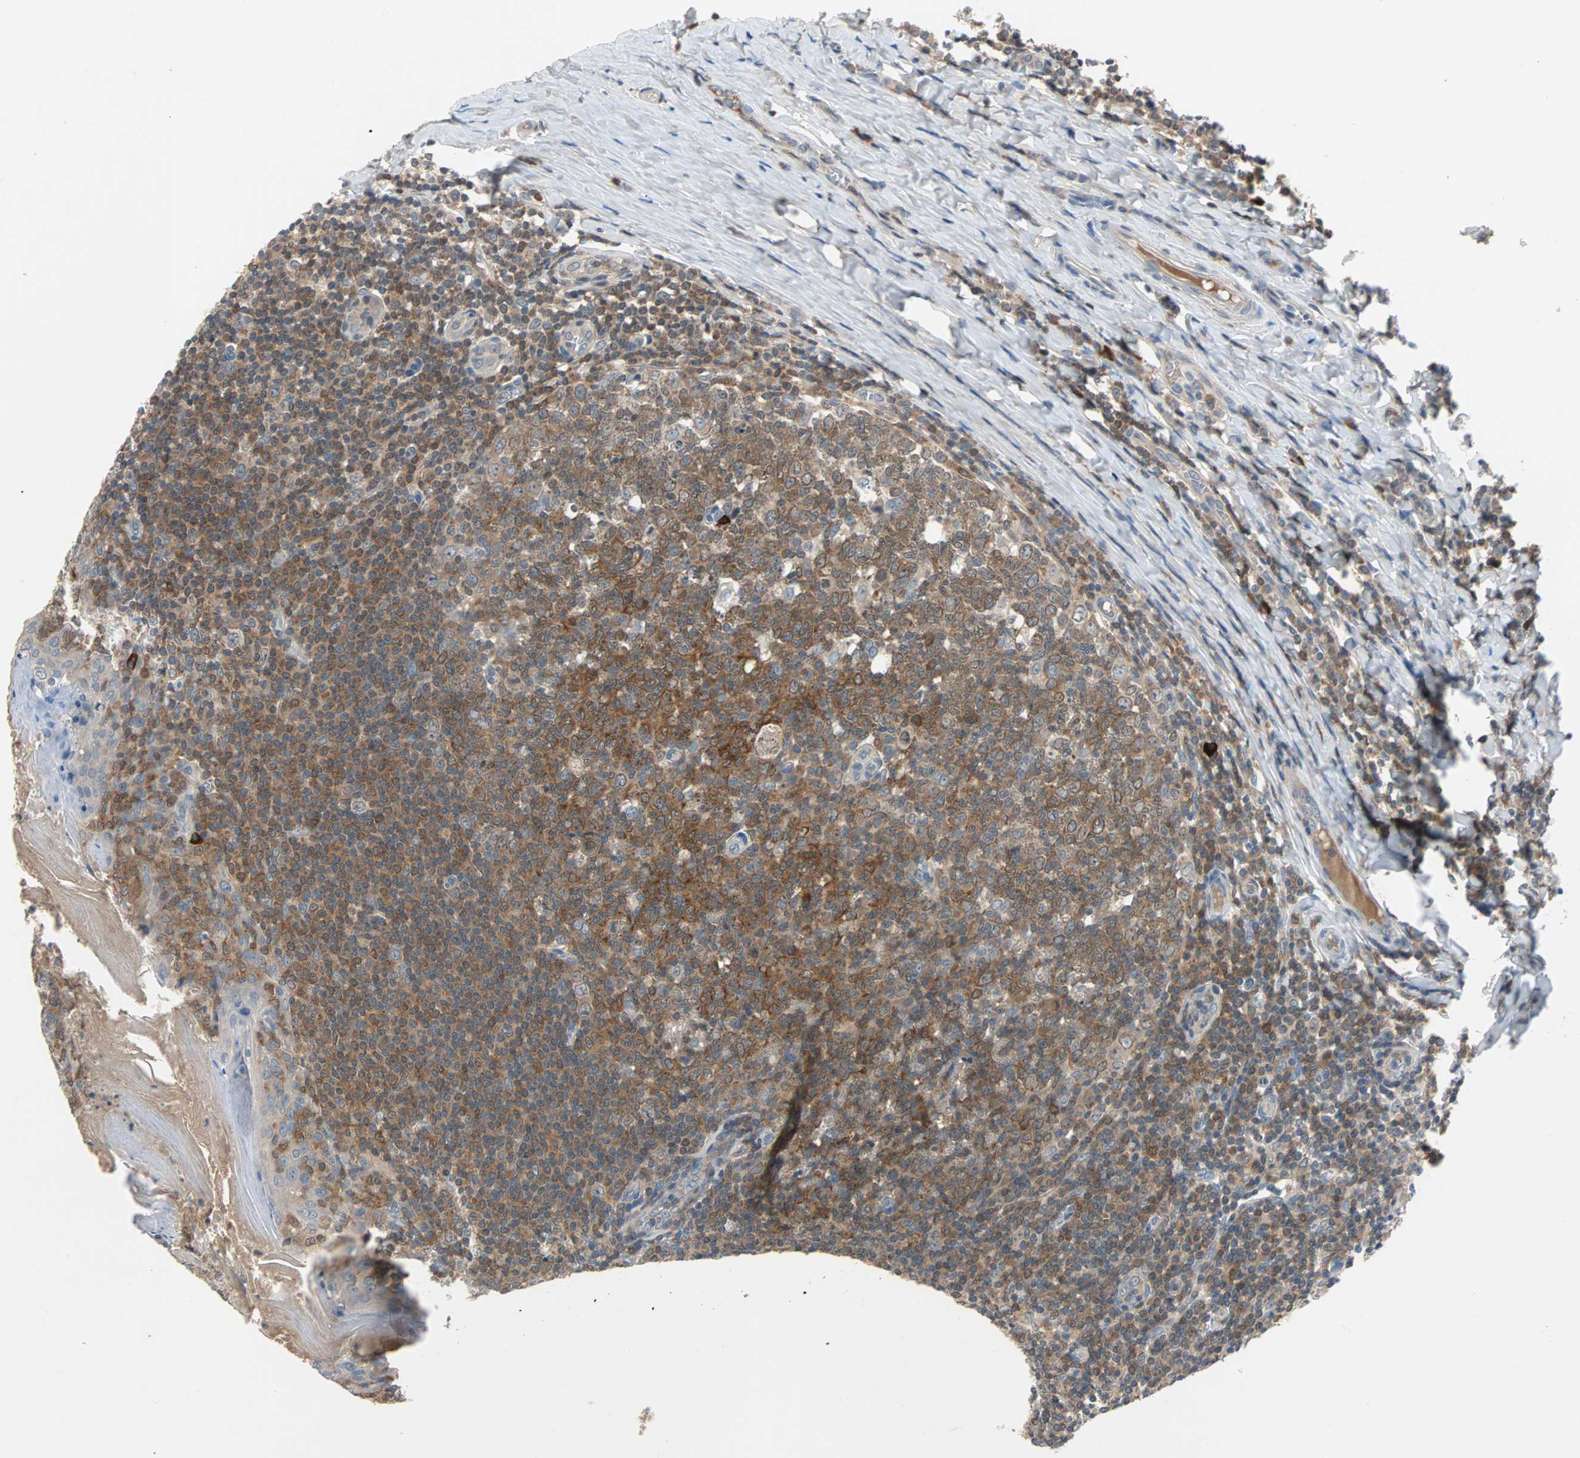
{"staining": {"intensity": "strong", "quantity": ">75%", "location": "cytoplasmic/membranous"}, "tissue": "tonsil", "cell_type": "Germinal center cells", "image_type": "normal", "snomed": [{"axis": "morphology", "description": "Normal tissue, NOS"}, {"axis": "topography", "description": "Tonsil"}], "caption": "Immunohistochemistry staining of unremarkable tonsil, which displays high levels of strong cytoplasmic/membranous staining in approximately >75% of germinal center cells indicating strong cytoplasmic/membranous protein positivity. The staining was performed using DAB (3,3'-diaminobenzidine) (brown) for protein detection and nuclei were counterstained in hematoxylin (blue).", "gene": "MAP4K1", "patient": {"sex": "male", "age": 31}}